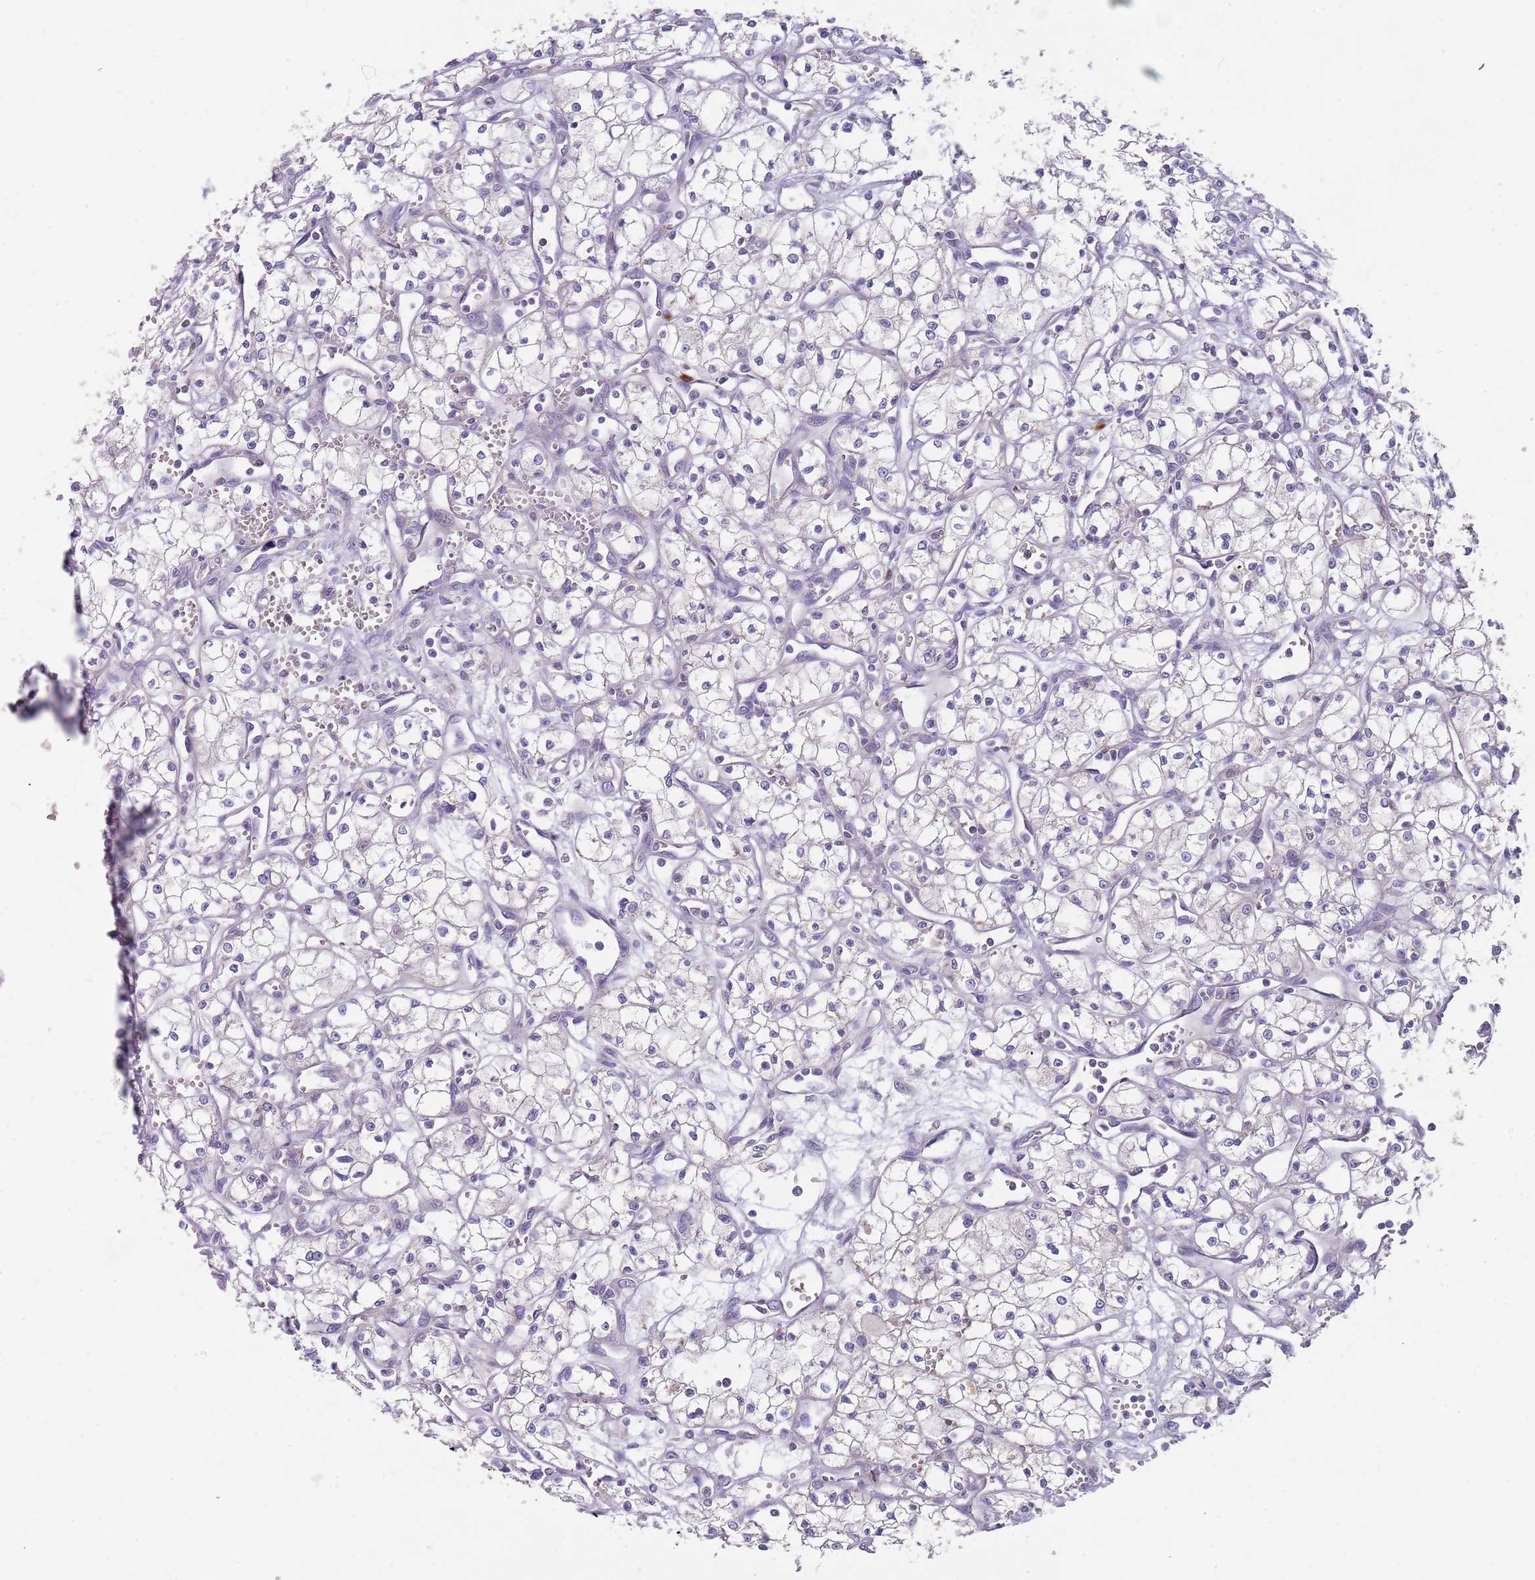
{"staining": {"intensity": "negative", "quantity": "none", "location": "none"}, "tissue": "renal cancer", "cell_type": "Tumor cells", "image_type": "cancer", "snomed": [{"axis": "morphology", "description": "Adenocarcinoma, NOS"}, {"axis": "topography", "description": "Kidney"}], "caption": "Immunohistochemistry (IHC) of adenocarcinoma (renal) shows no expression in tumor cells.", "gene": "PRAC1", "patient": {"sex": "male", "age": 59}}